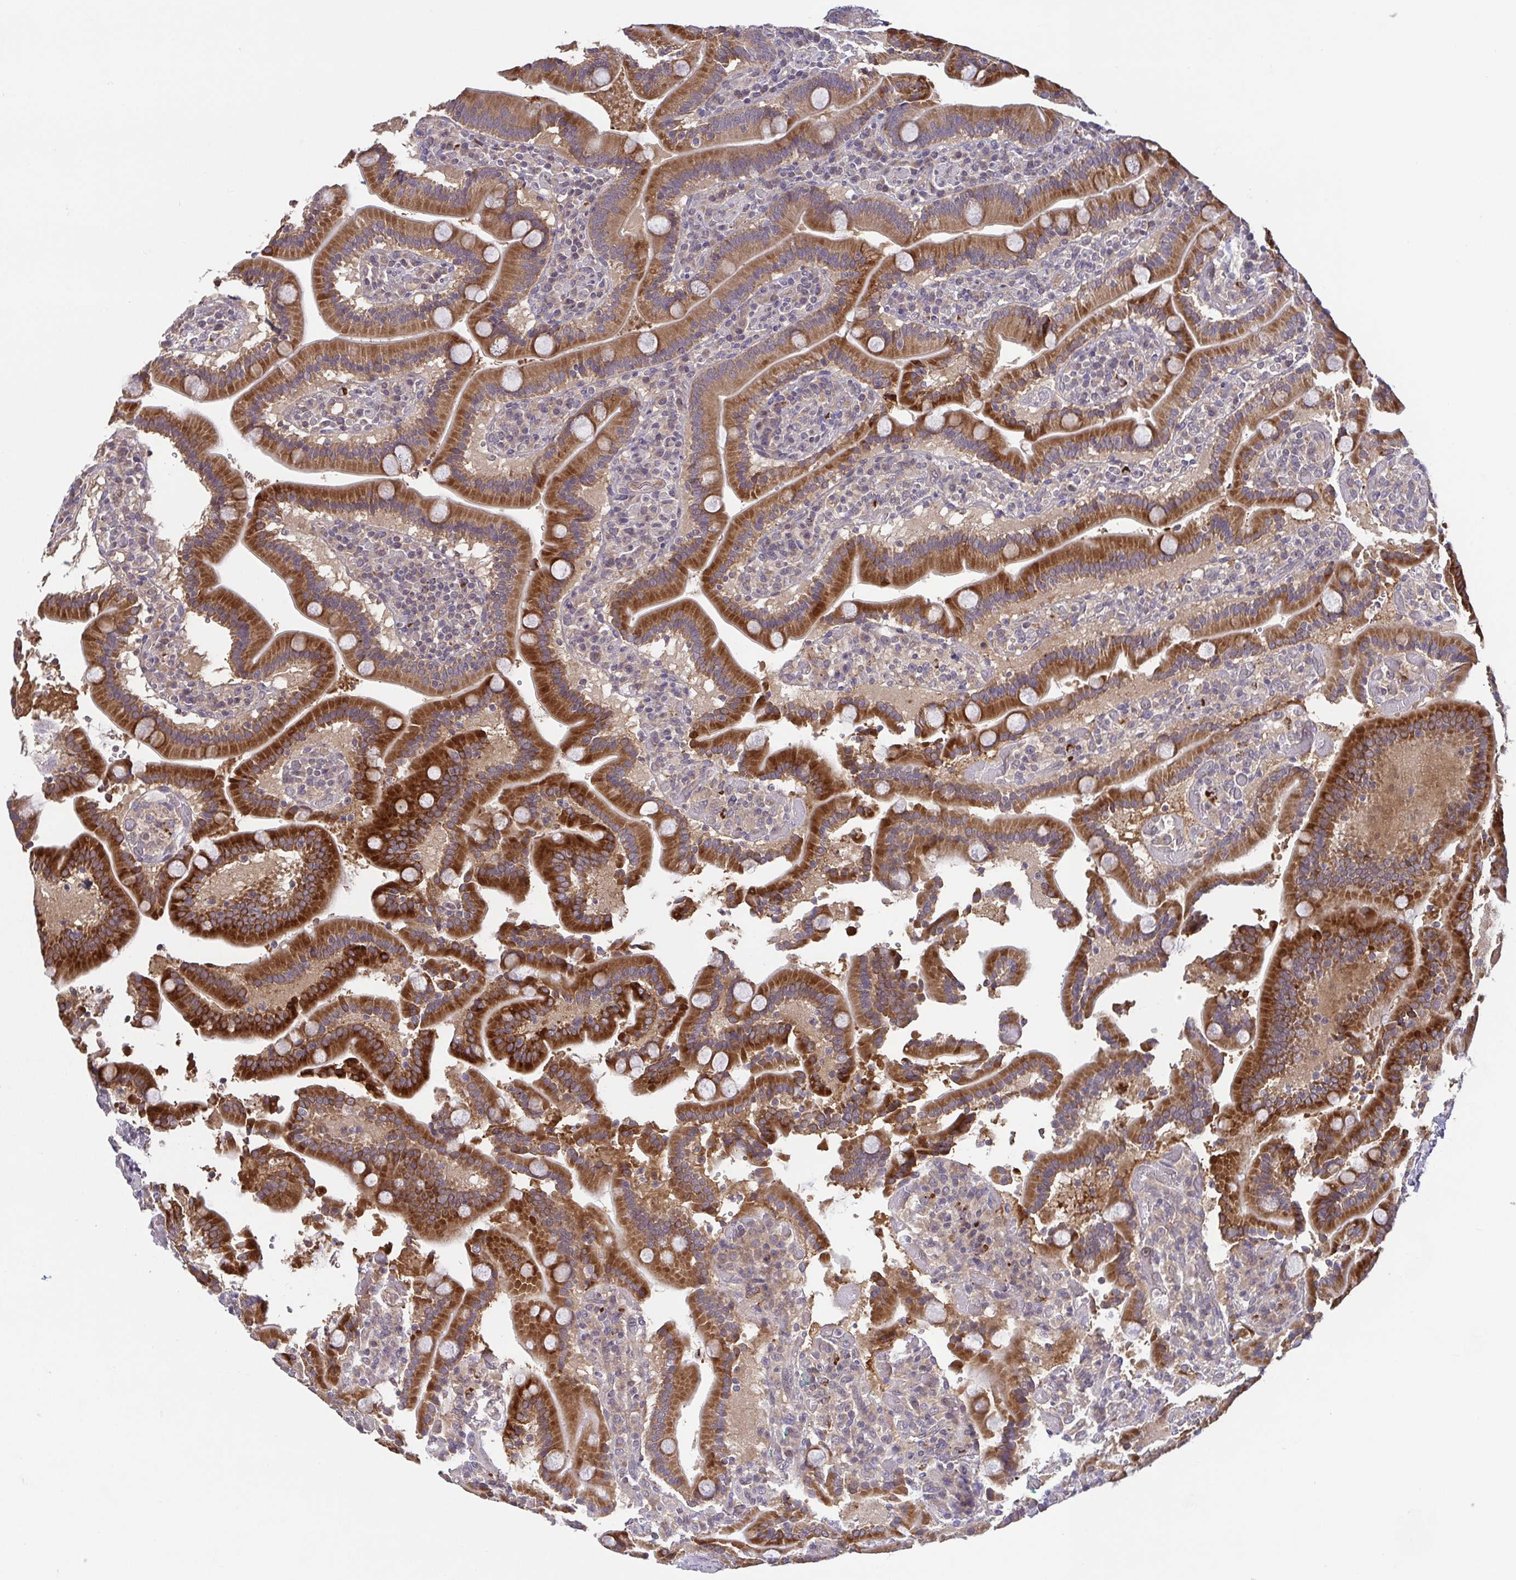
{"staining": {"intensity": "strong", "quantity": "25%-75%", "location": "cytoplasmic/membranous"}, "tissue": "duodenum", "cell_type": "Glandular cells", "image_type": "normal", "snomed": [{"axis": "morphology", "description": "Normal tissue, NOS"}, {"axis": "topography", "description": "Duodenum"}], "caption": "Approximately 25%-75% of glandular cells in normal human duodenum display strong cytoplasmic/membranous protein expression as visualized by brown immunohistochemical staining.", "gene": "OSBPL7", "patient": {"sex": "female", "age": 62}}